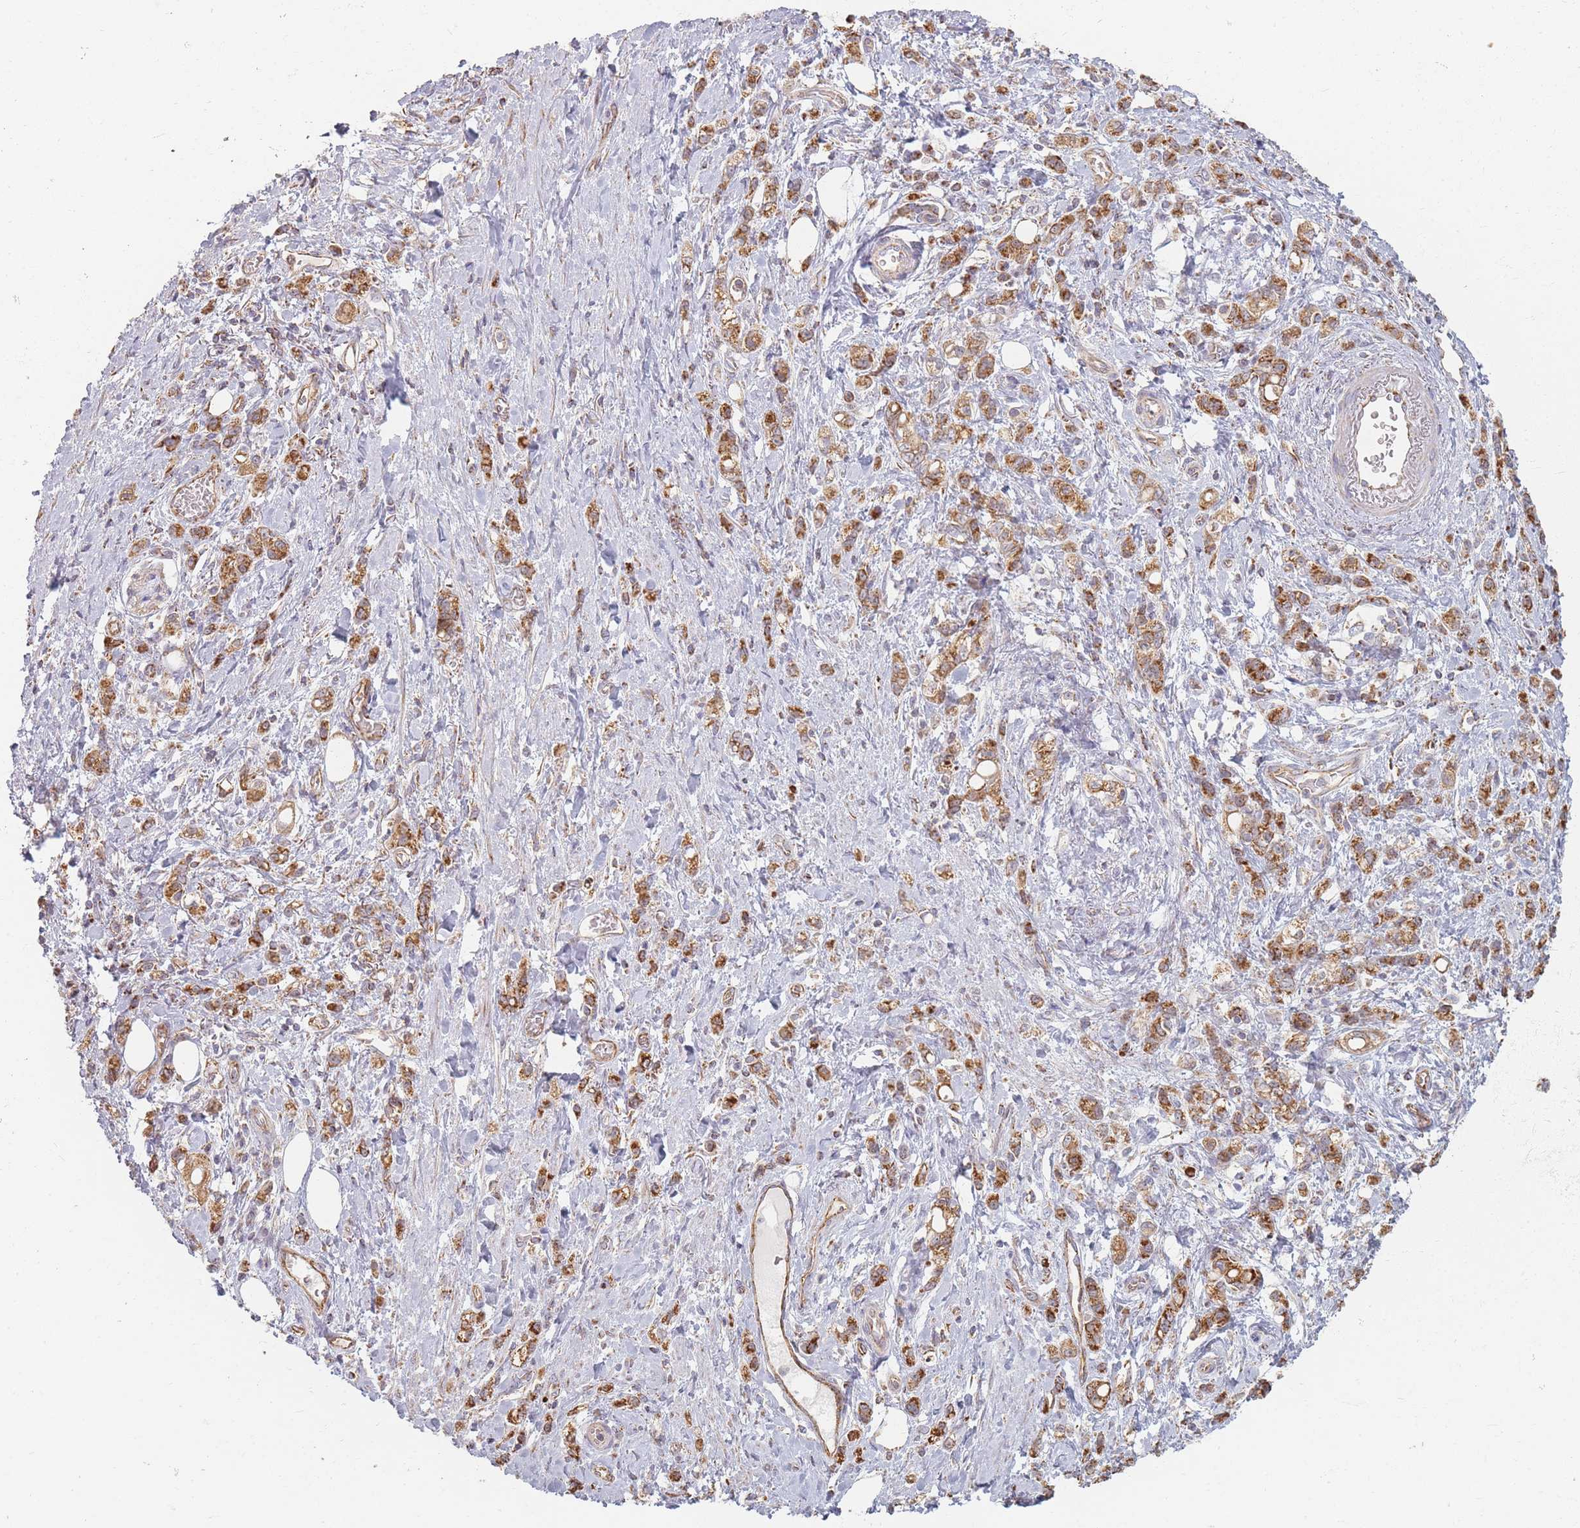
{"staining": {"intensity": "moderate", "quantity": ">75%", "location": "cytoplasmic/membranous"}, "tissue": "stomach cancer", "cell_type": "Tumor cells", "image_type": "cancer", "snomed": [{"axis": "morphology", "description": "Adenocarcinoma, NOS"}, {"axis": "topography", "description": "Stomach"}], "caption": "A medium amount of moderate cytoplasmic/membranous expression is identified in approximately >75% of tumor cells in stomach cancer (adenocarcinoma) tissue. (brown staining indicates protein expression, while blue staining denotes nuclei).", "gene": "ESRP2", "patient": {"sex": "male", "age": 77}}